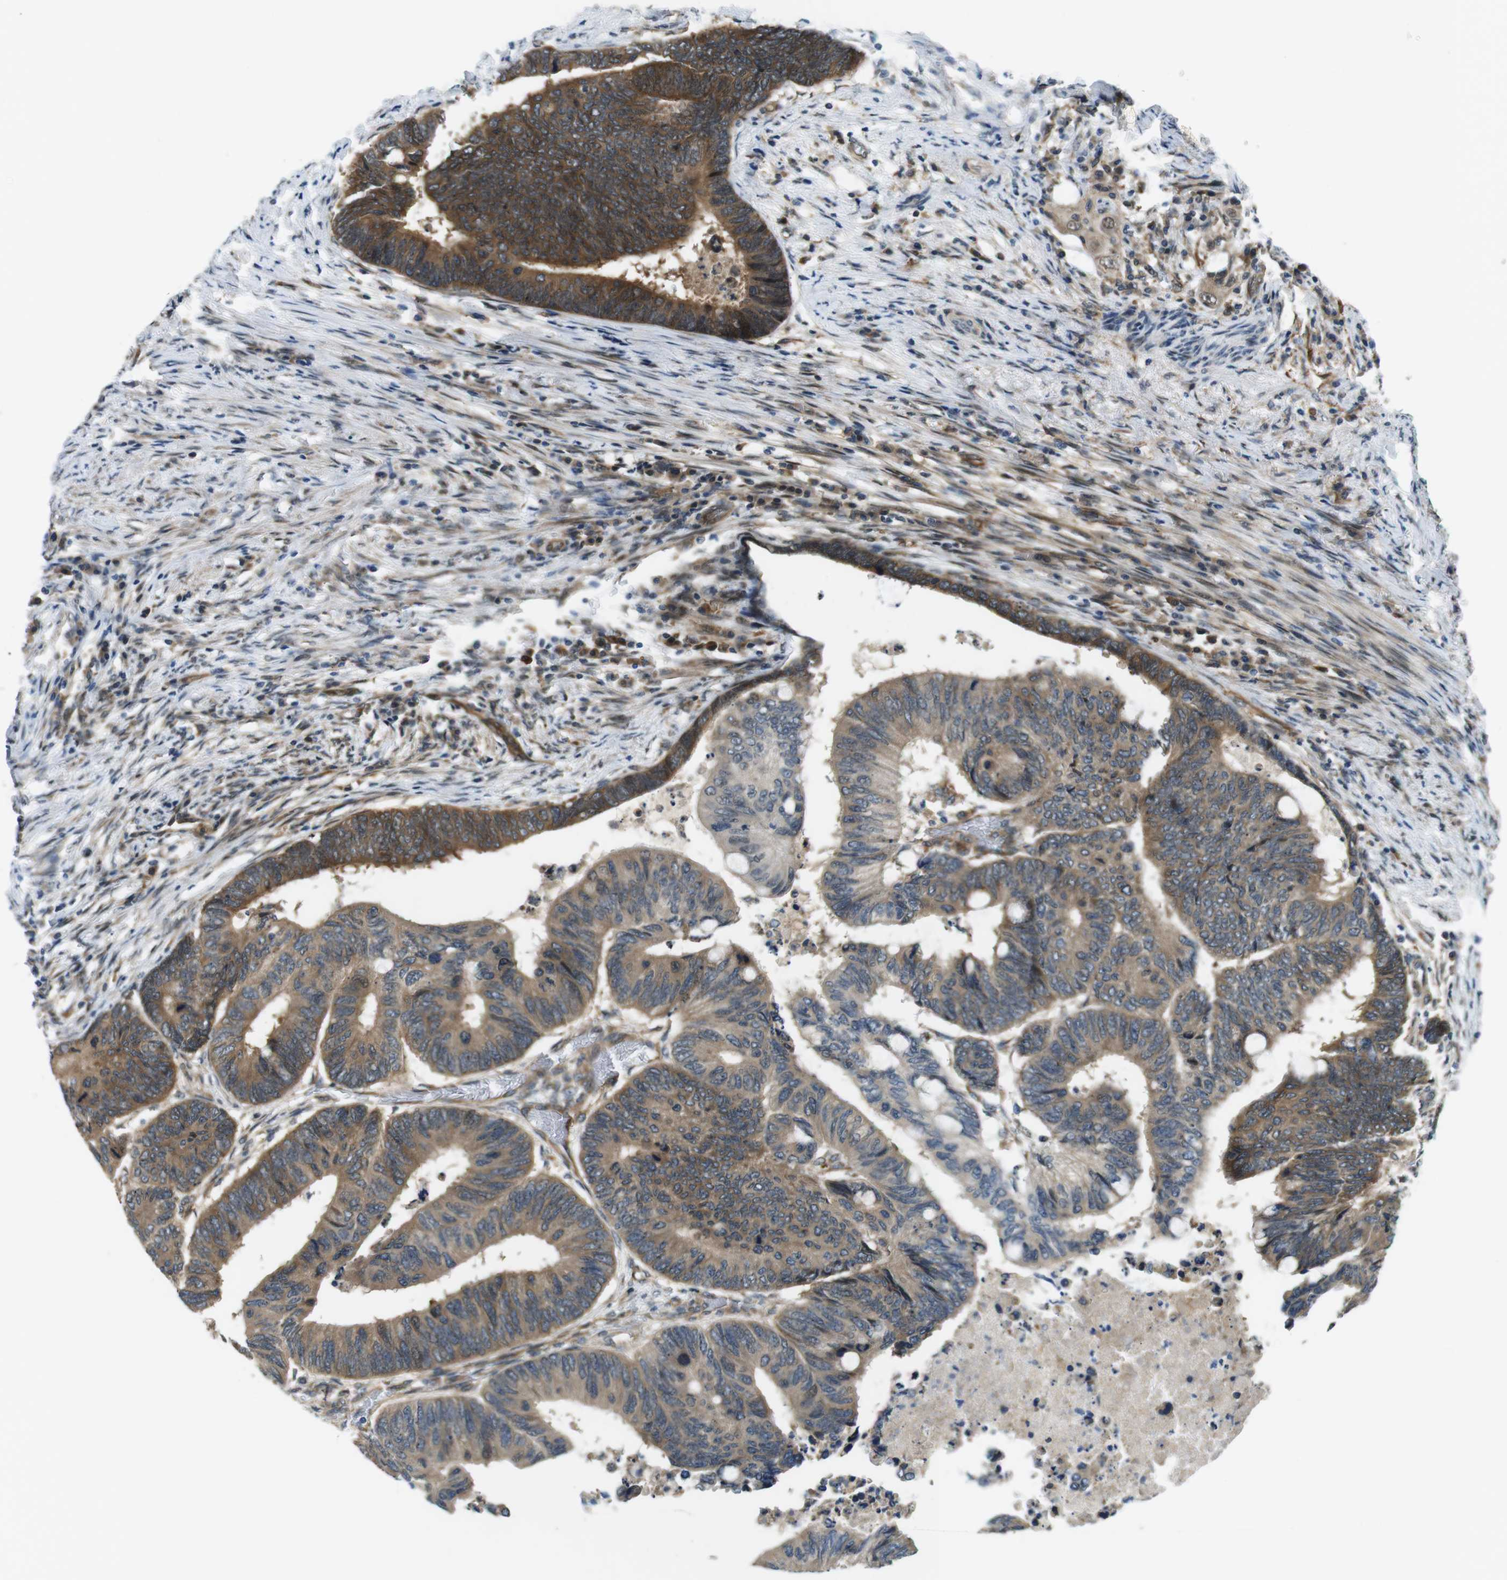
{"staining": {"intensity": "strong", "quantity": ">75%", "location": "cytoplasmic/membranous"}, "tissue": "colorectal cancer", "cell_type": "Tumor cells", "image_type": "cancer", "snomed": [{"axis": "morphology", "description": "Normal tissue, NOS"}, {"axis": "morphology", "description": "Adenocarcinoma, NOS"}, {"axis": "topography", "description": "Rectum"}, {"axis": "topography", "description": "Peripheral nerve tissue"}], "caption": "DAB immunohistochemical staining of human colorectal adenocarcinoma displays strong cytoplasmic/membranous protein staining in approximately >75% of tumor cells. (Stains: DAB in brown, nuclei in blue, Microscopy: brightfield microscopy at high magnification).", "gene": "PALD1", "patient": {"sex": "male", "age": 92}}